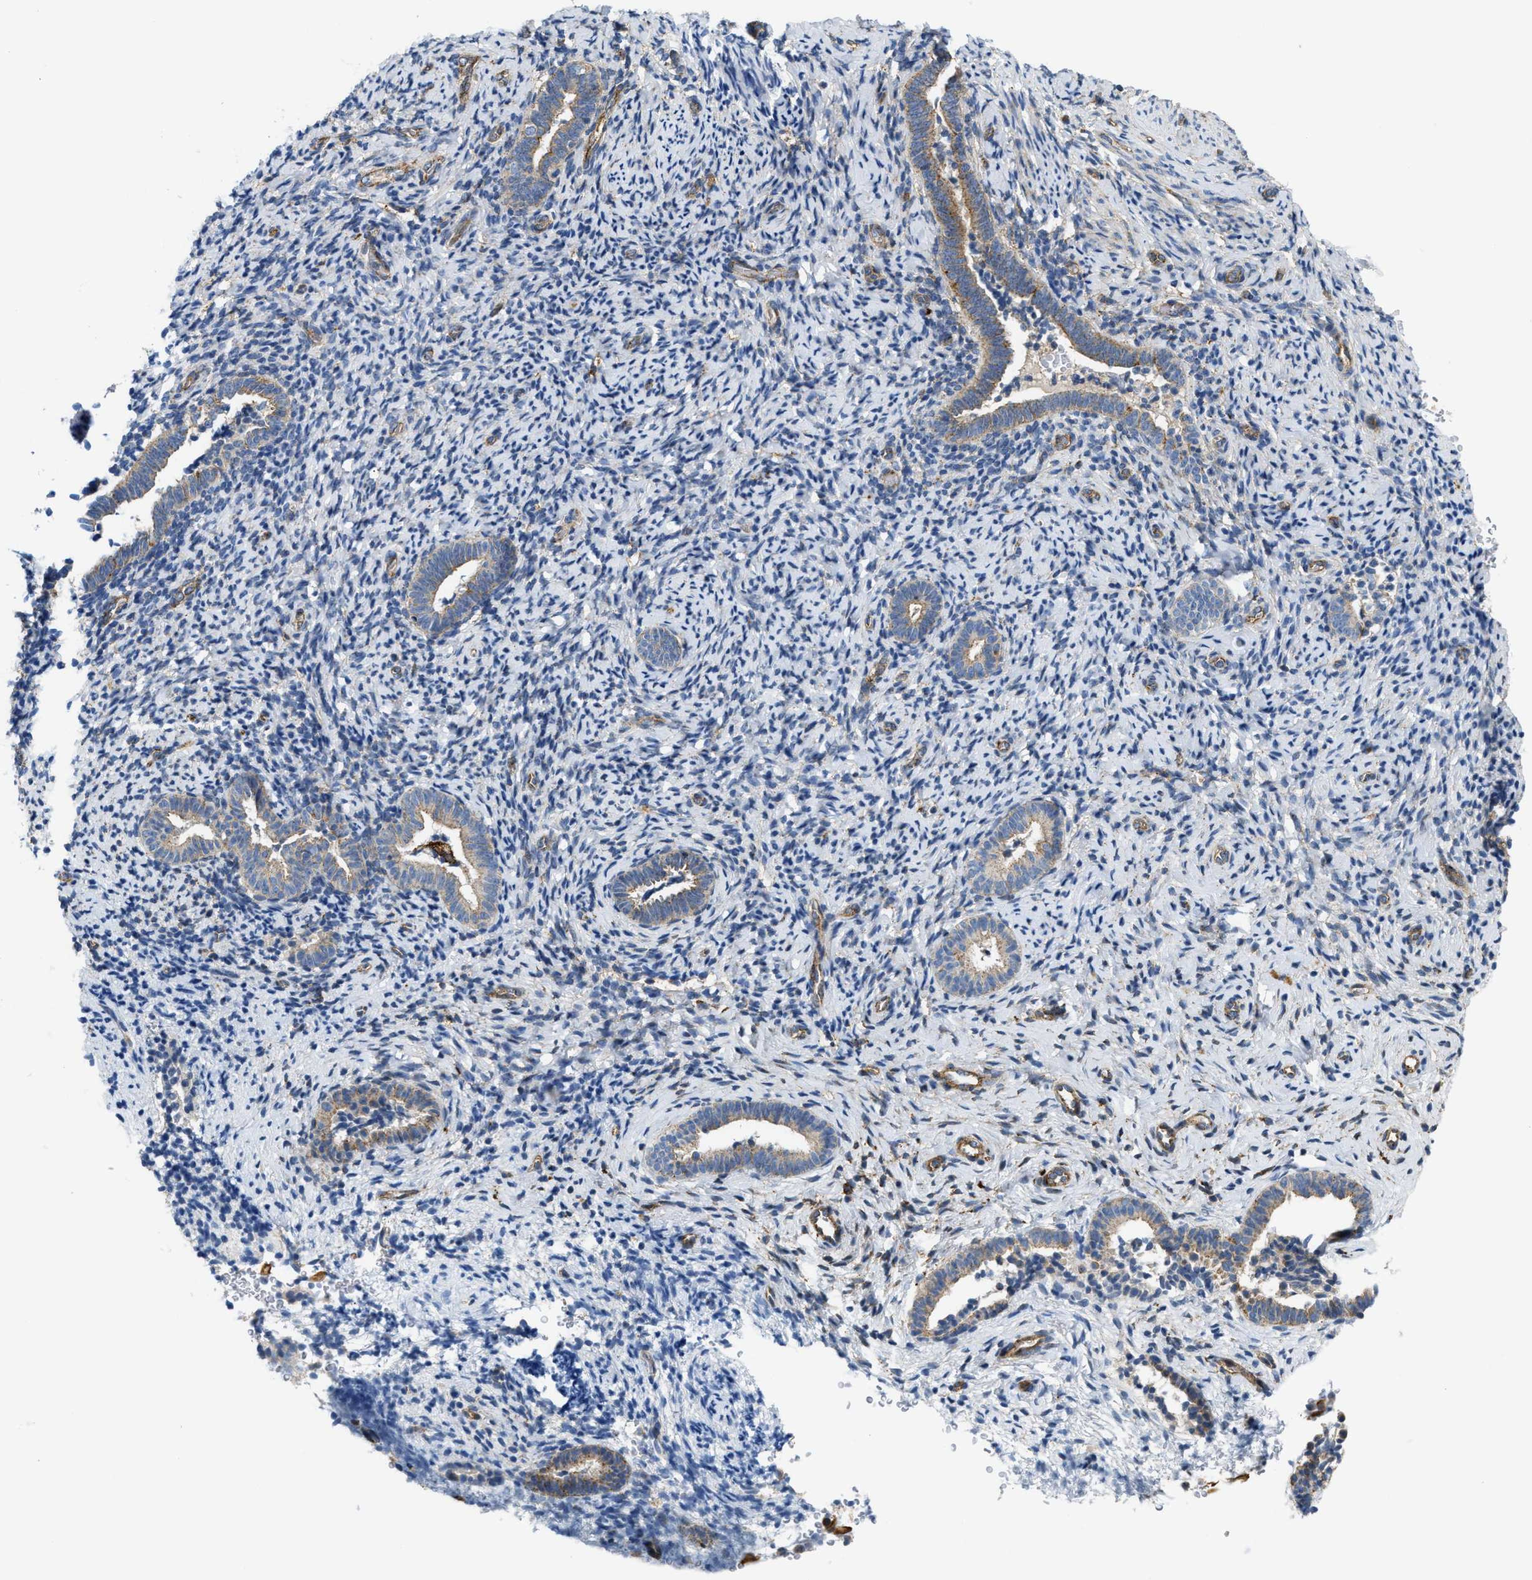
{"staining": {"intensity": "negative", "quantity": "none", "location": "none"}, "tissue": "endometrium", "cell_type": "Cells in endometrial stroma", "image_type": "normal", "snomed": [{"axis": "morphology", "description": "Normal tissue, NOS"}, {"axis": "topography", "description": "Endometrium"}], "caption": "High power microscopy micrograph of an immunohistochemistry (IHC) histopathology image of benign endometrium, revealing no significant positivity in cells in endometrial stroma.", "gene": "NSUN7", "patient": {"sex": "female", "age": 51}}